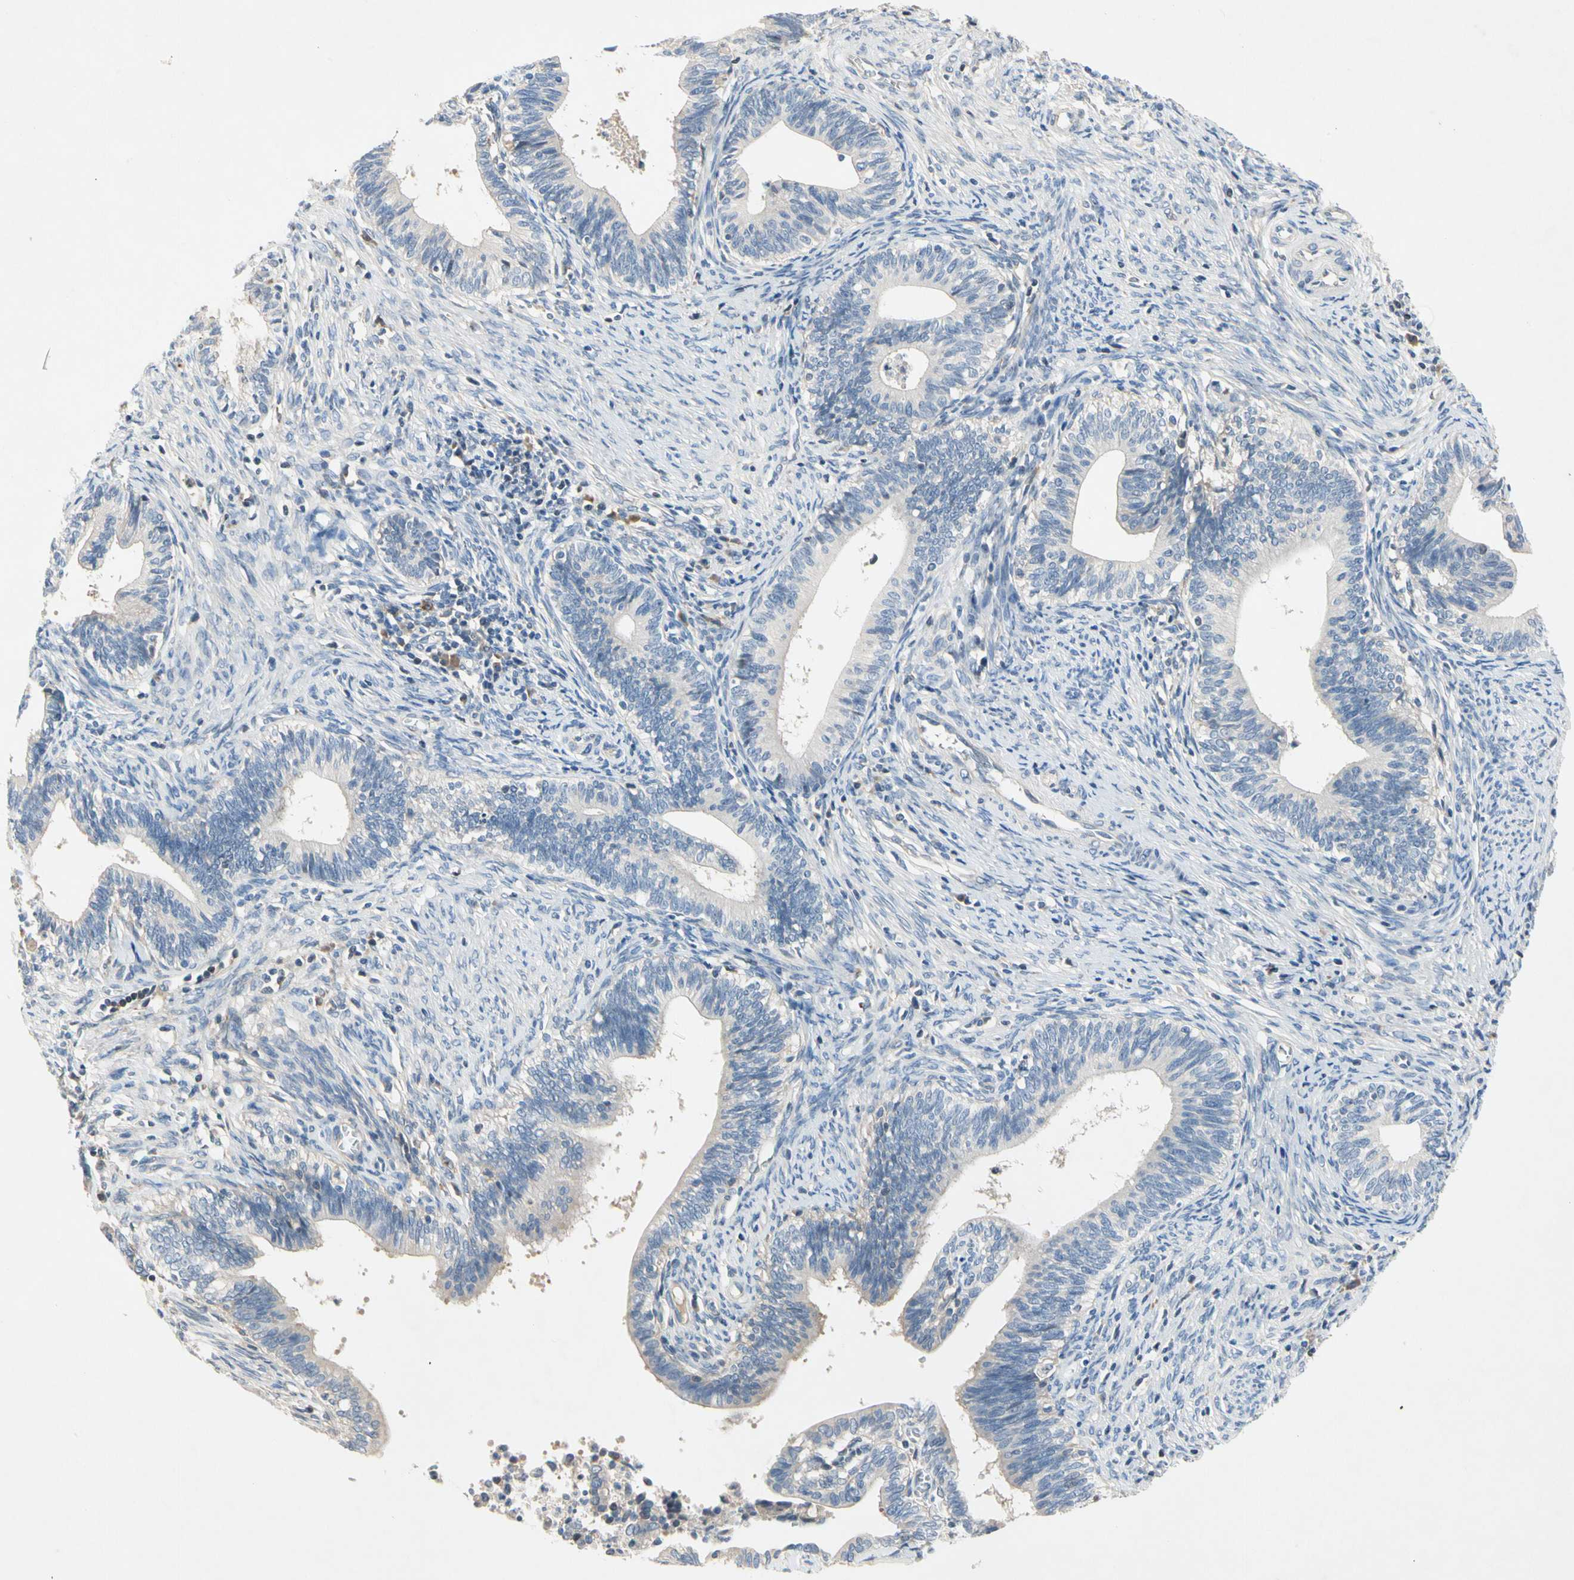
{"staining": {"intensity": "negative", "quantity": "none", "location": "none"}, "tissue": "cervical cancer", "cell_type": "Tumor cells", "image_type": "cancer", "snomed": [{"axis": "morphology", "description": "Adenocarcinoma, NOS"}, {"axis": "topography", "description": "Cervix"}], "caption": "Immunohistochemical staining of adenocarcinoma (cervical) reveals no significant expression in tumor cells. (Stains: DAB (3,3'-diaminobenzidine) IHC with hematoxylin counter stain, Microscopy: brightfield microscopy at high magnification).", "gene": "GAS6", "patient": {"sex": "female", "age": 44}}